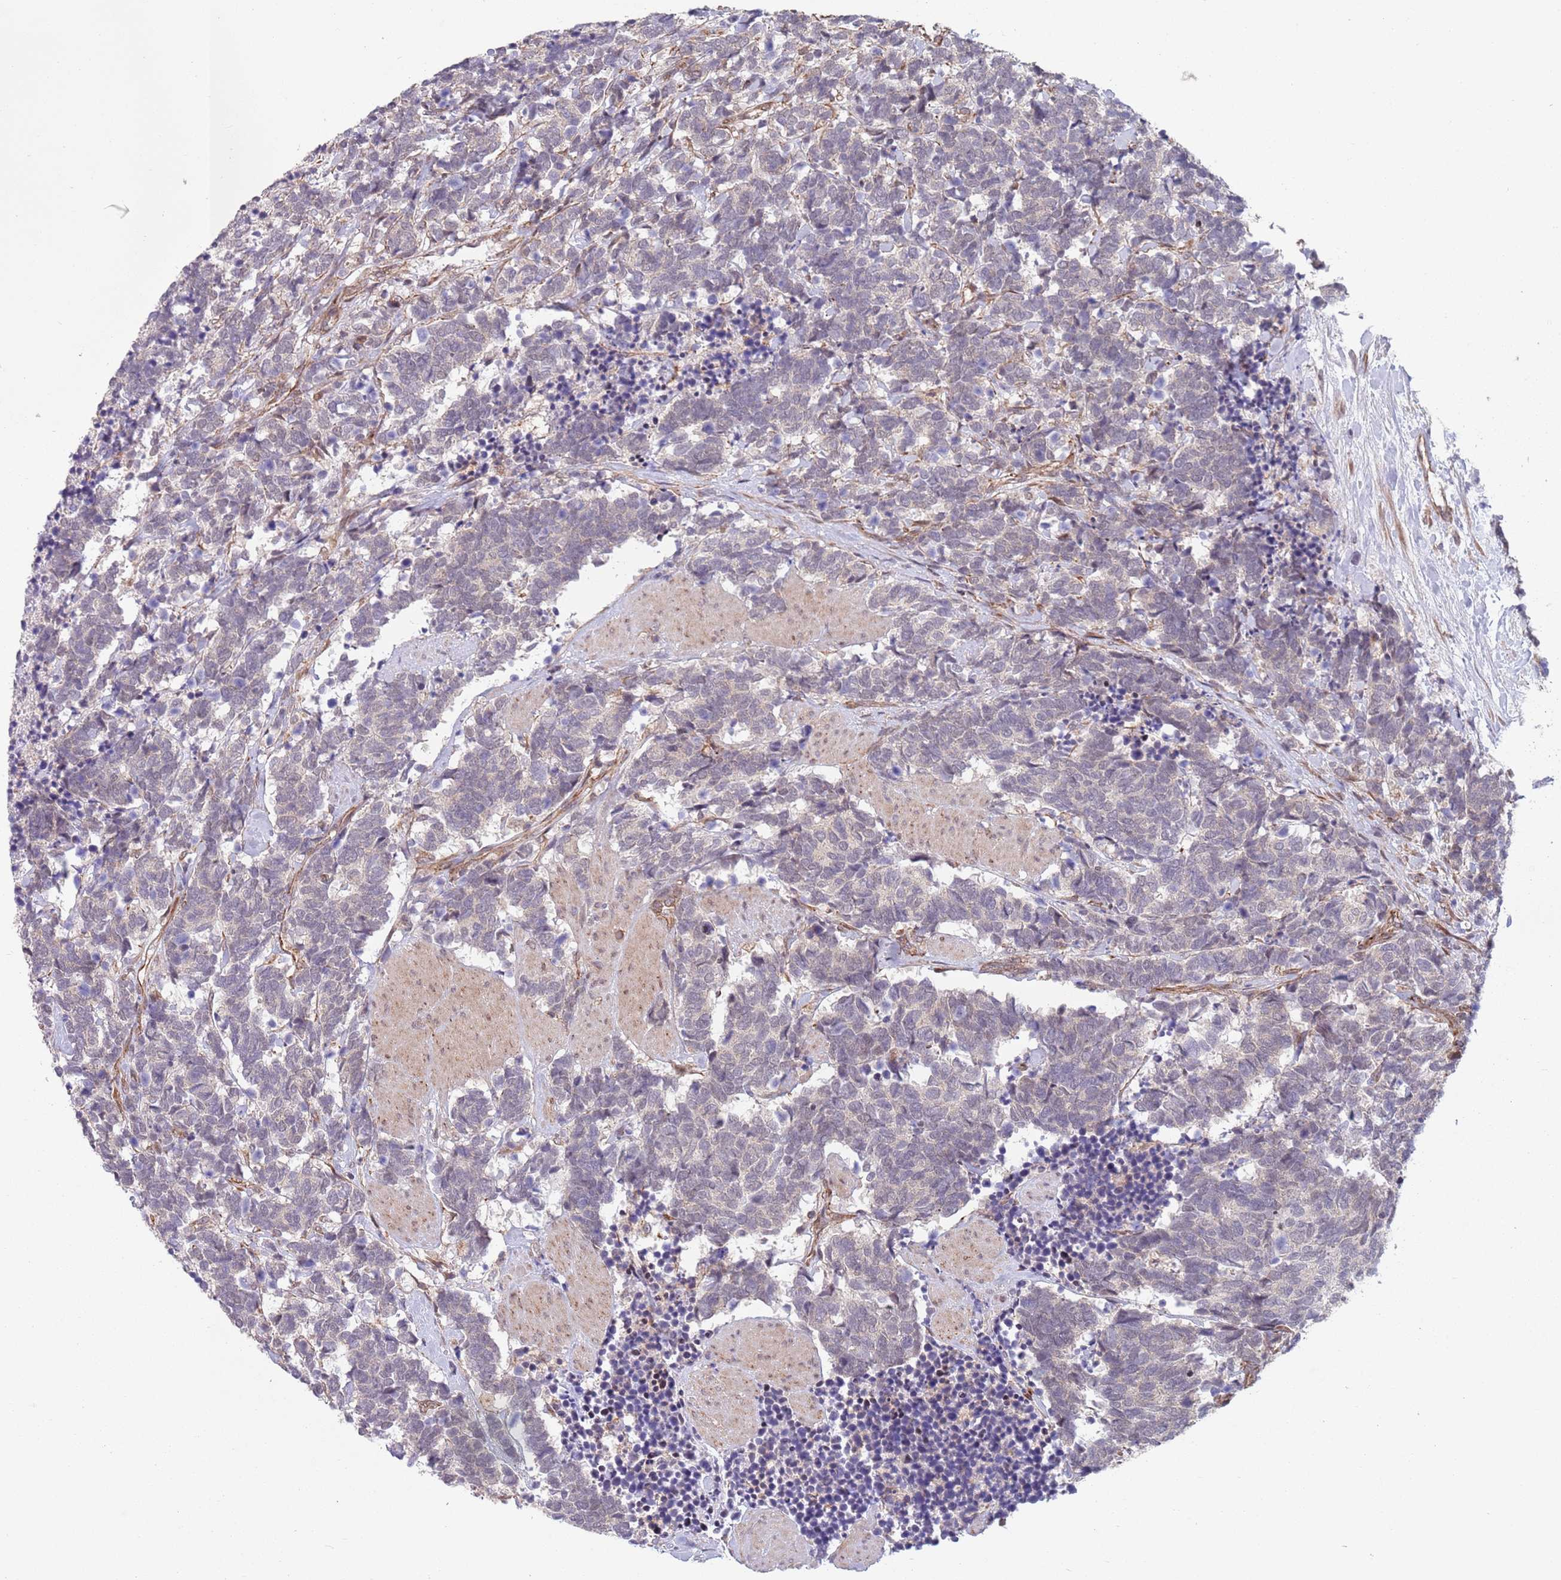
{"staining": {"intensity": "negative", "quantity": "none", "location": "none"}, "tissue": "carcinoid", "cell_type": "Tumor cells", "image_type": "cancer", "snomed": [{"axis": "morphology", "description": "Carcinoma, NOS"}, {"axis": "morphology", "description": "Carcinoid, malignant, NOS"}, {"axis": "topography", "description": "Prostate"}], "caption": "The image exhibits no significant staining in tumor cells of carcinoid.", "gene": "CHD9", "patient": {"sex": "male", "age": 57}}